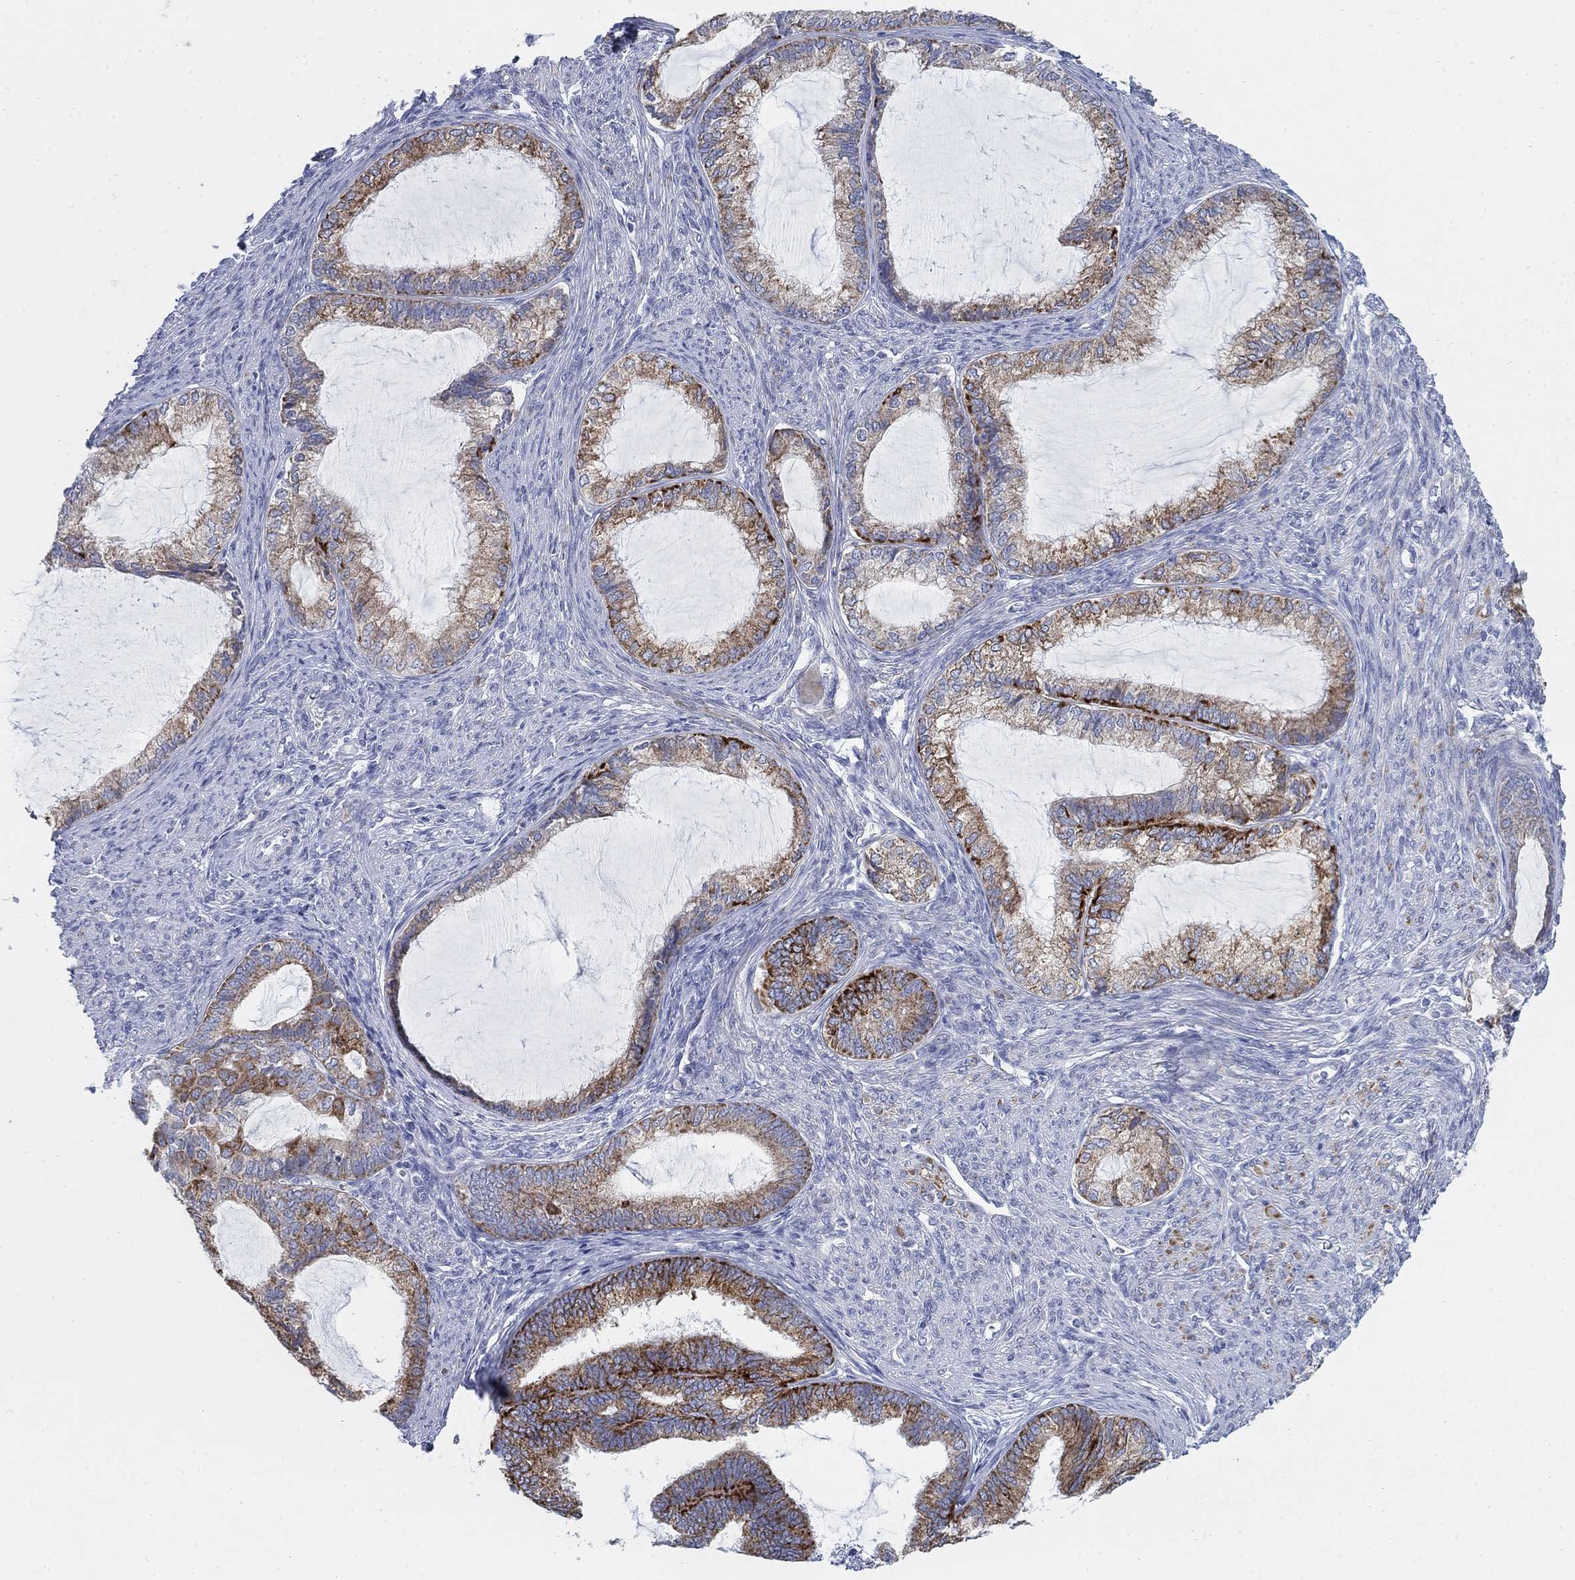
{"staining": {"intensity": "moderate", "quantity": ">75%", "location": "cytoplasmic/membranous"}, "tissue": "endometrial cancer", "cell_type": "Tumor cells", "image_type": "cancer", "snomed": [{"axis": "morphology", "description": "Adenocarcinoma, NOS"}, {"axis": "topography", "description": "Endometrium"}], "caption": "Protein staining shows moderate cytoplasmic/membranous staining in approximately >75% of tumor cells in endometrial cancer (adenocarcinoma).", "gene": "SCCPDH", "patient": {"sex": "female", "age": 86}}